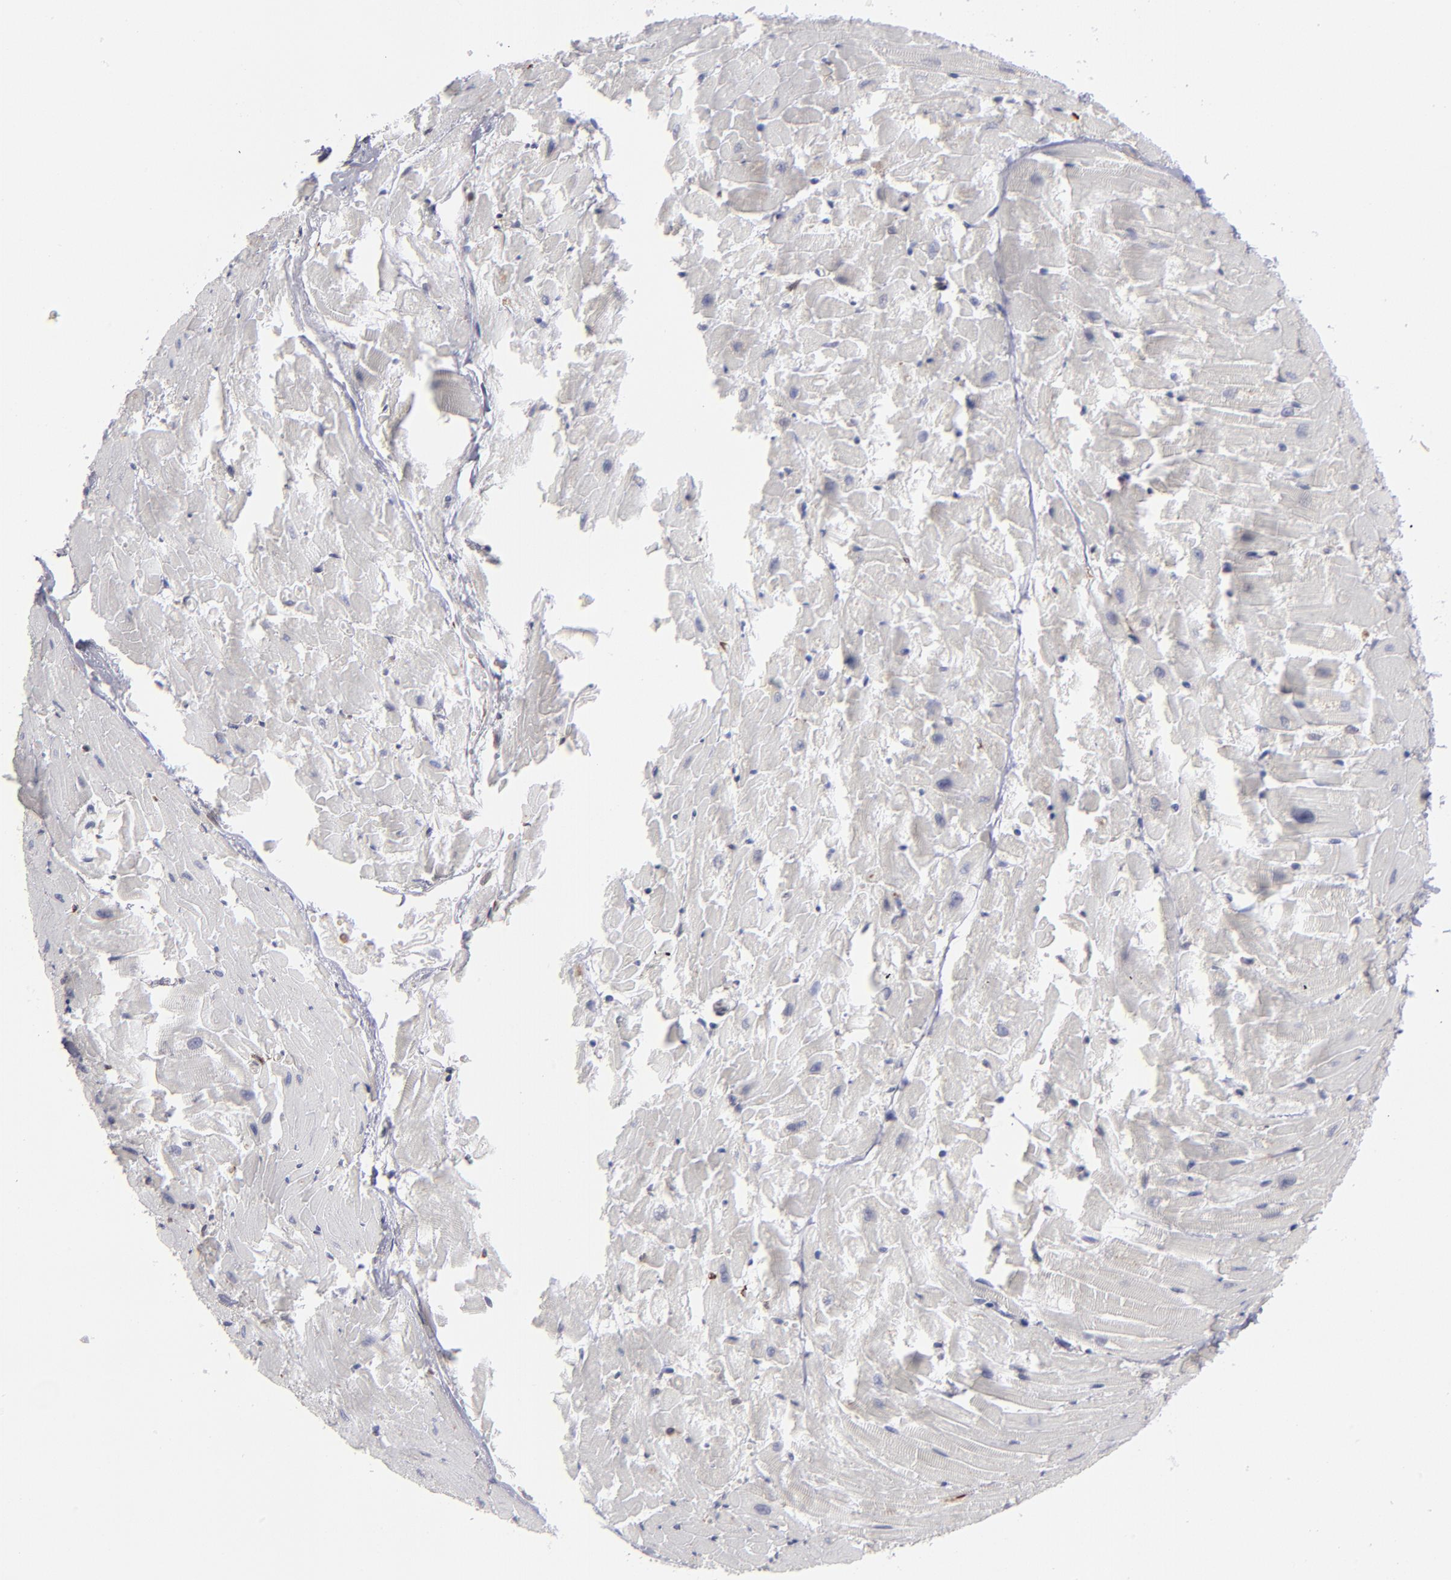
{"staining": {"intensity": "negative", "quantity": "none", "location": "none"}, "tissue": "heart muscle", "cell_type": "Cardiomyocytes", "image_type": "normal", "snomed": [{"axis": "morphology", "description": "Normal tissue, NOS"}, {"axis": "topography", "description": "Heart"}], "caption": "The micrograph demonstrates no significant positivity in cardiomyocytes of heart muscle. (Stains: DAB IHC with hematoxylin counter stain, Microscopy: brightfield microscopy at high magnification).", "gene": "TMX1", "patient": {"sex": "female", "age": 19}}